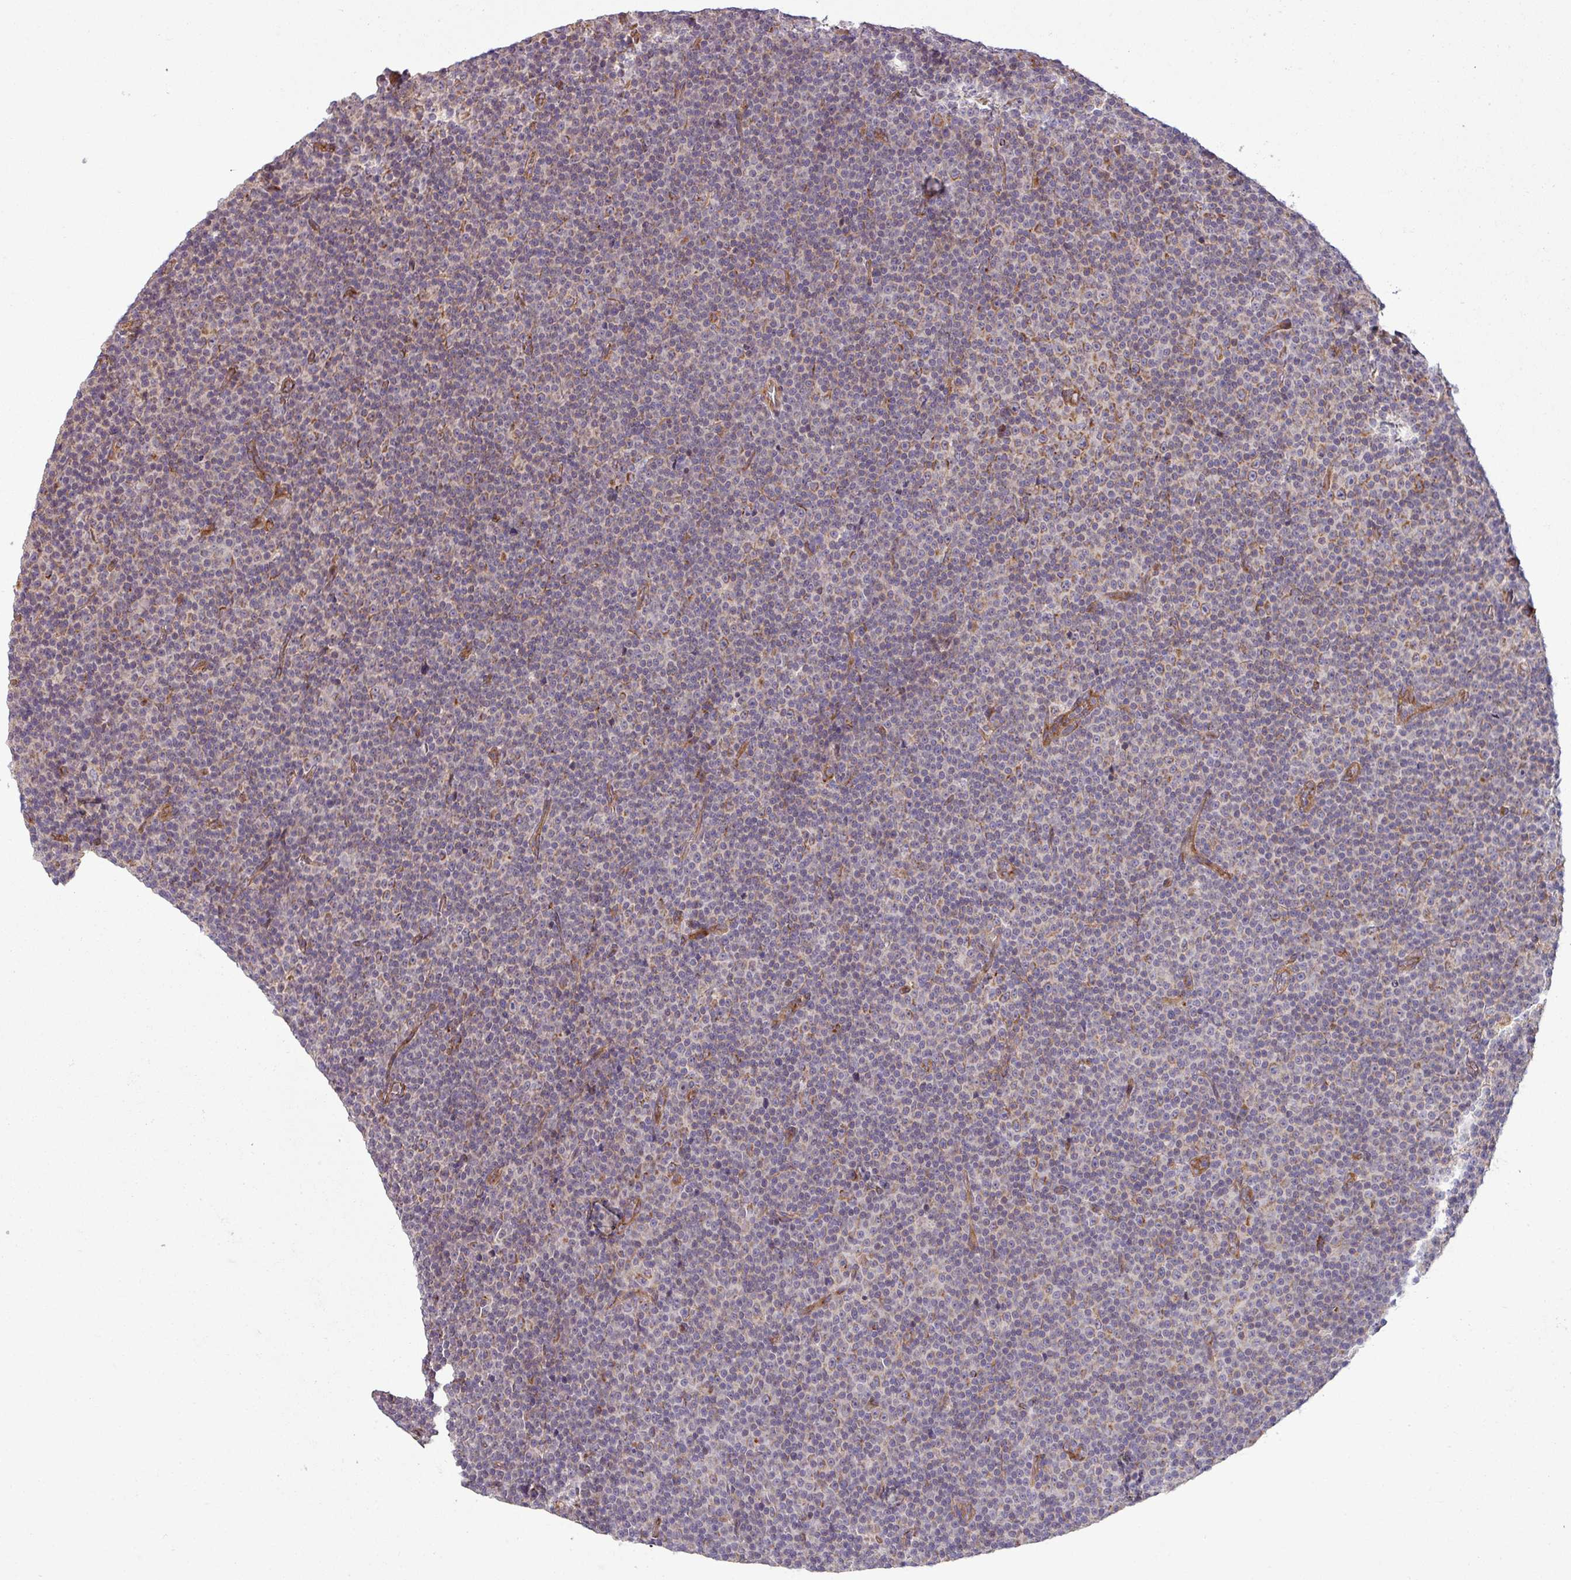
{"staining": {"intensity": "moderate", "quantity": "25%-75%", "location": "cytoplasmic/membranous"}, "tissue": "lymphoma", "cell_type": "Tumor cells", "image_type": "cancer", "snomed": [{"axis": "morphology", "description": "Malignant lymphoma, non-Hodgkin's type, Low grade"}, {"axis": "topography", "description": "Lymph node"}], "caption": "The photomicrograph displays immunohistochemical staining of low-grade malignant lymphoma, non-Hodgkin's type. There is moderate cytoplasmic/membranous positivity is seen in approximately 25%-75% of tumor cells.", "gene": "TIMMDC1", "patient": {"sex": "female", "age": 67}}